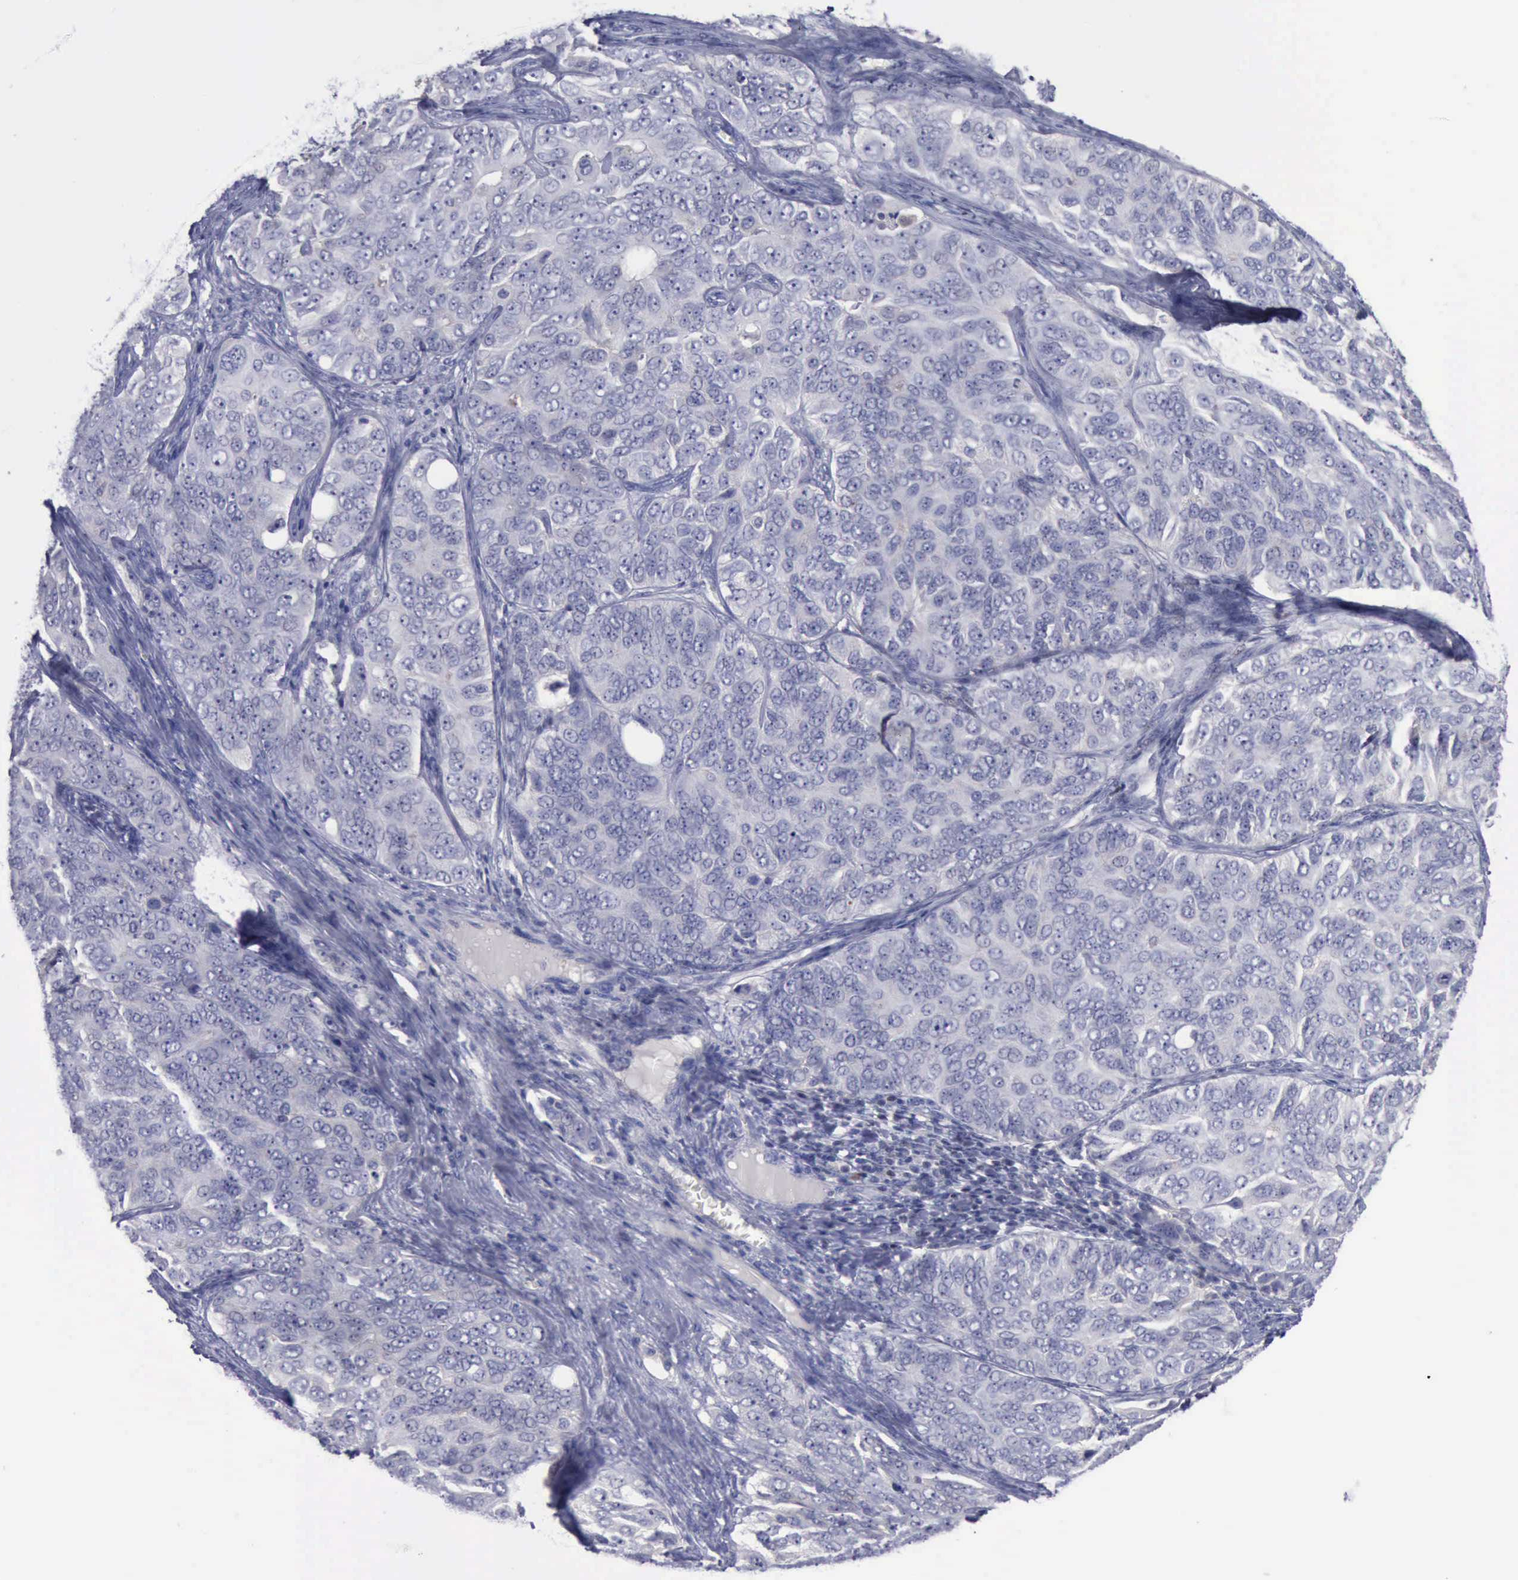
{"staining": {"intensity": "negative", "quantity": "none", "location": "none"}, "tissue": "ovarian cancer", "cell_type": "Tumor cells", "image_type": "cancer", "snomed": [{"axis": "morphology", "description": "Carcinoma, endometroid"}, {"axis": "topography", "description": "Ovary"}], "caption": "Immunohistochemical staining of human ovarian cancer (endometroid carcinoma) demonstrates no significant positivity in tumor cells. (DAB immunohistochemistry (IHC) with hematoxylin counter stain).", "gene": "SATB2", "patient": {"sex": "female", "age": 51}}